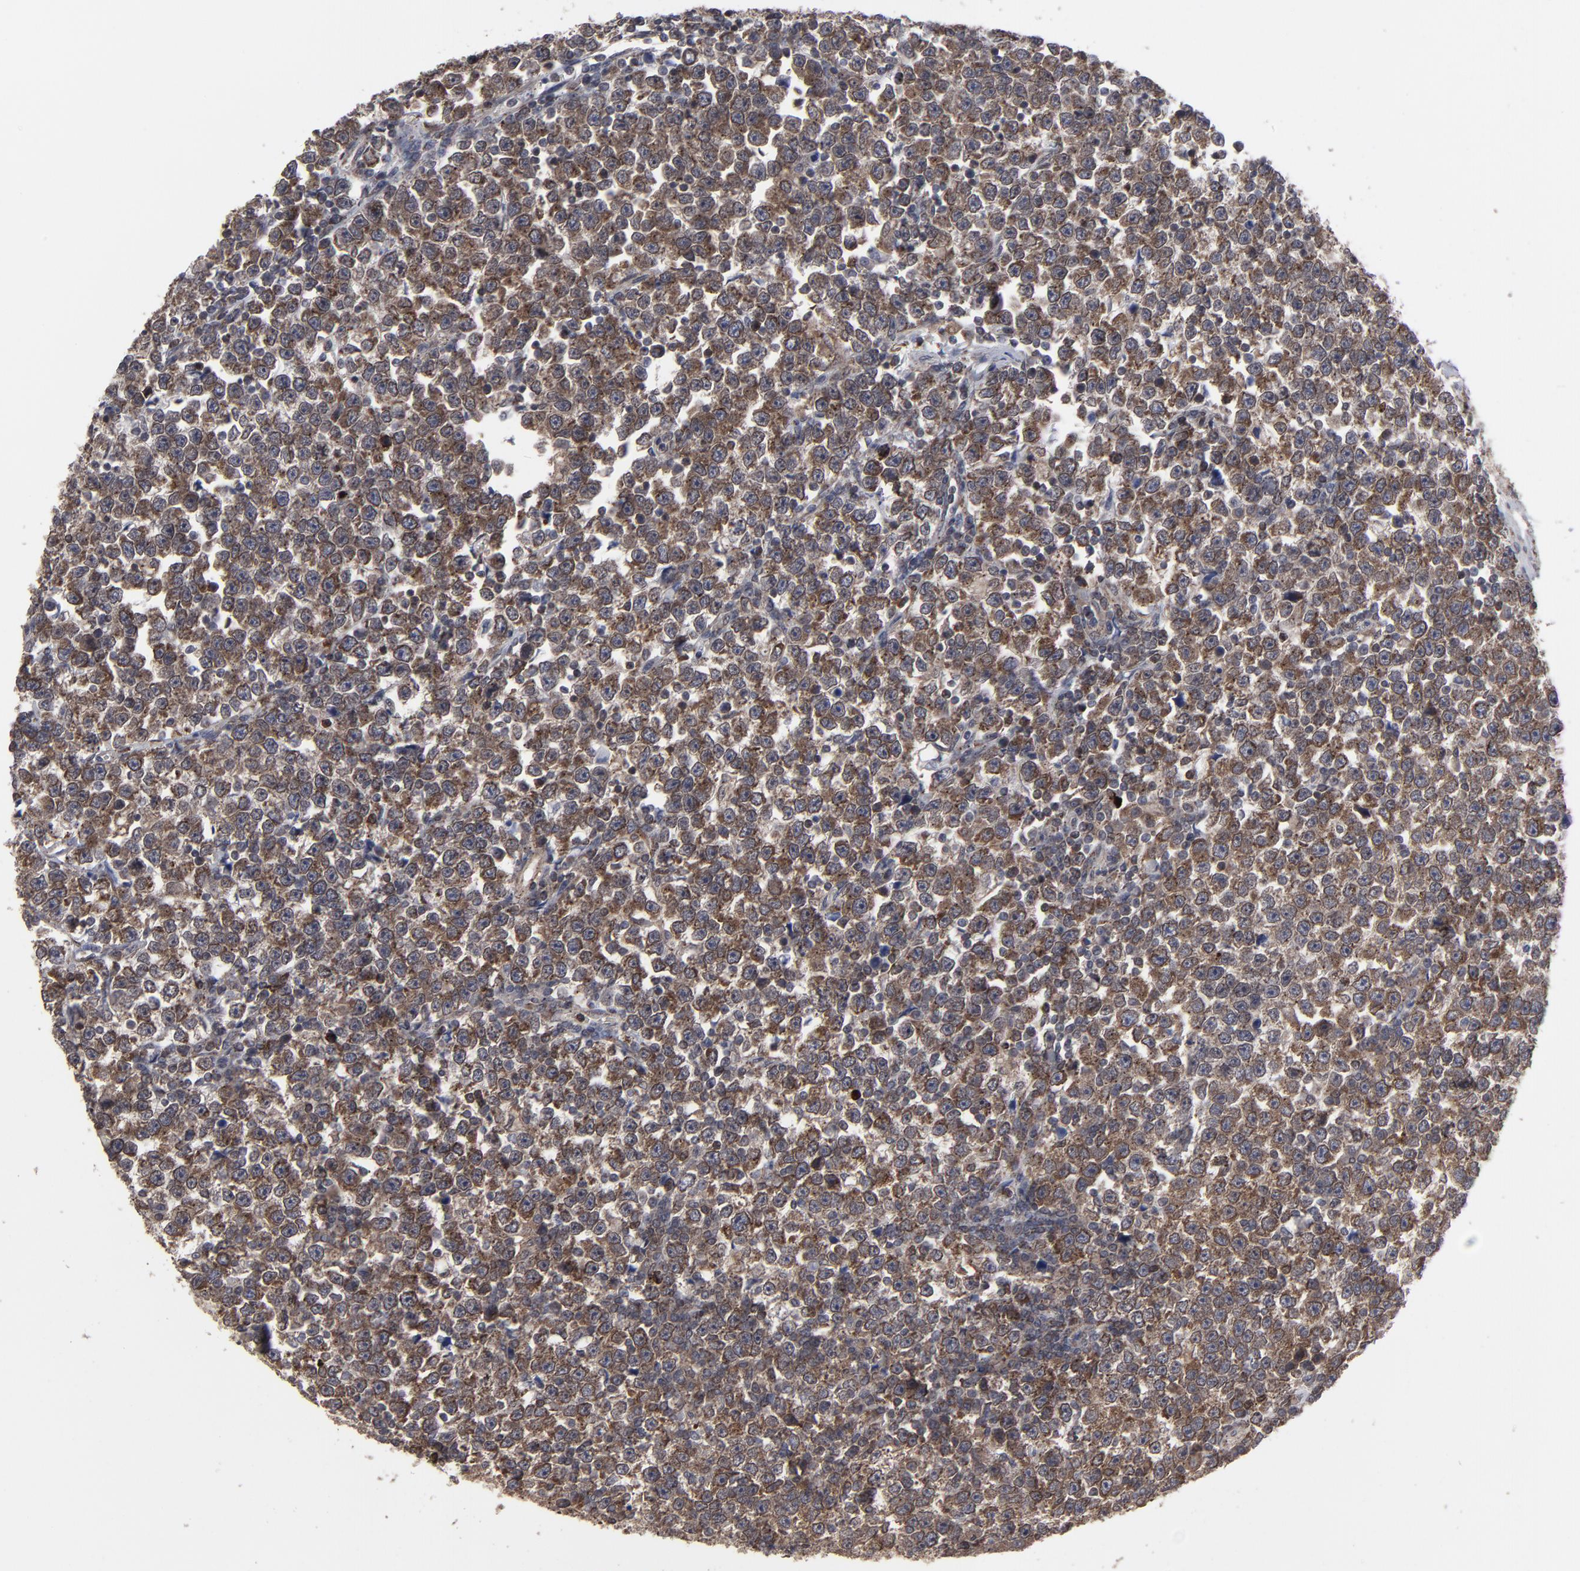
{"staining": {"intensity": "moderate", "quantity": ">75%", "location": "cytoplasmic/membranous,nuclear"}, "tissue": "testis cancer", "cell_type": "Tumor cells", "image_type": "cancer", "snomed": [{"axis": "morphology", "description": "Seminoma, NOS"}, {"axis": "topography", "description": "Testis"}], "caption": "A brown stain shows moderate cytoplasmic/membranous and nuclear staining of a protein in human testis seminoma tumor cells.", "gene": "KIAA2026", "patient": {"sex": "male", "age": 43}}